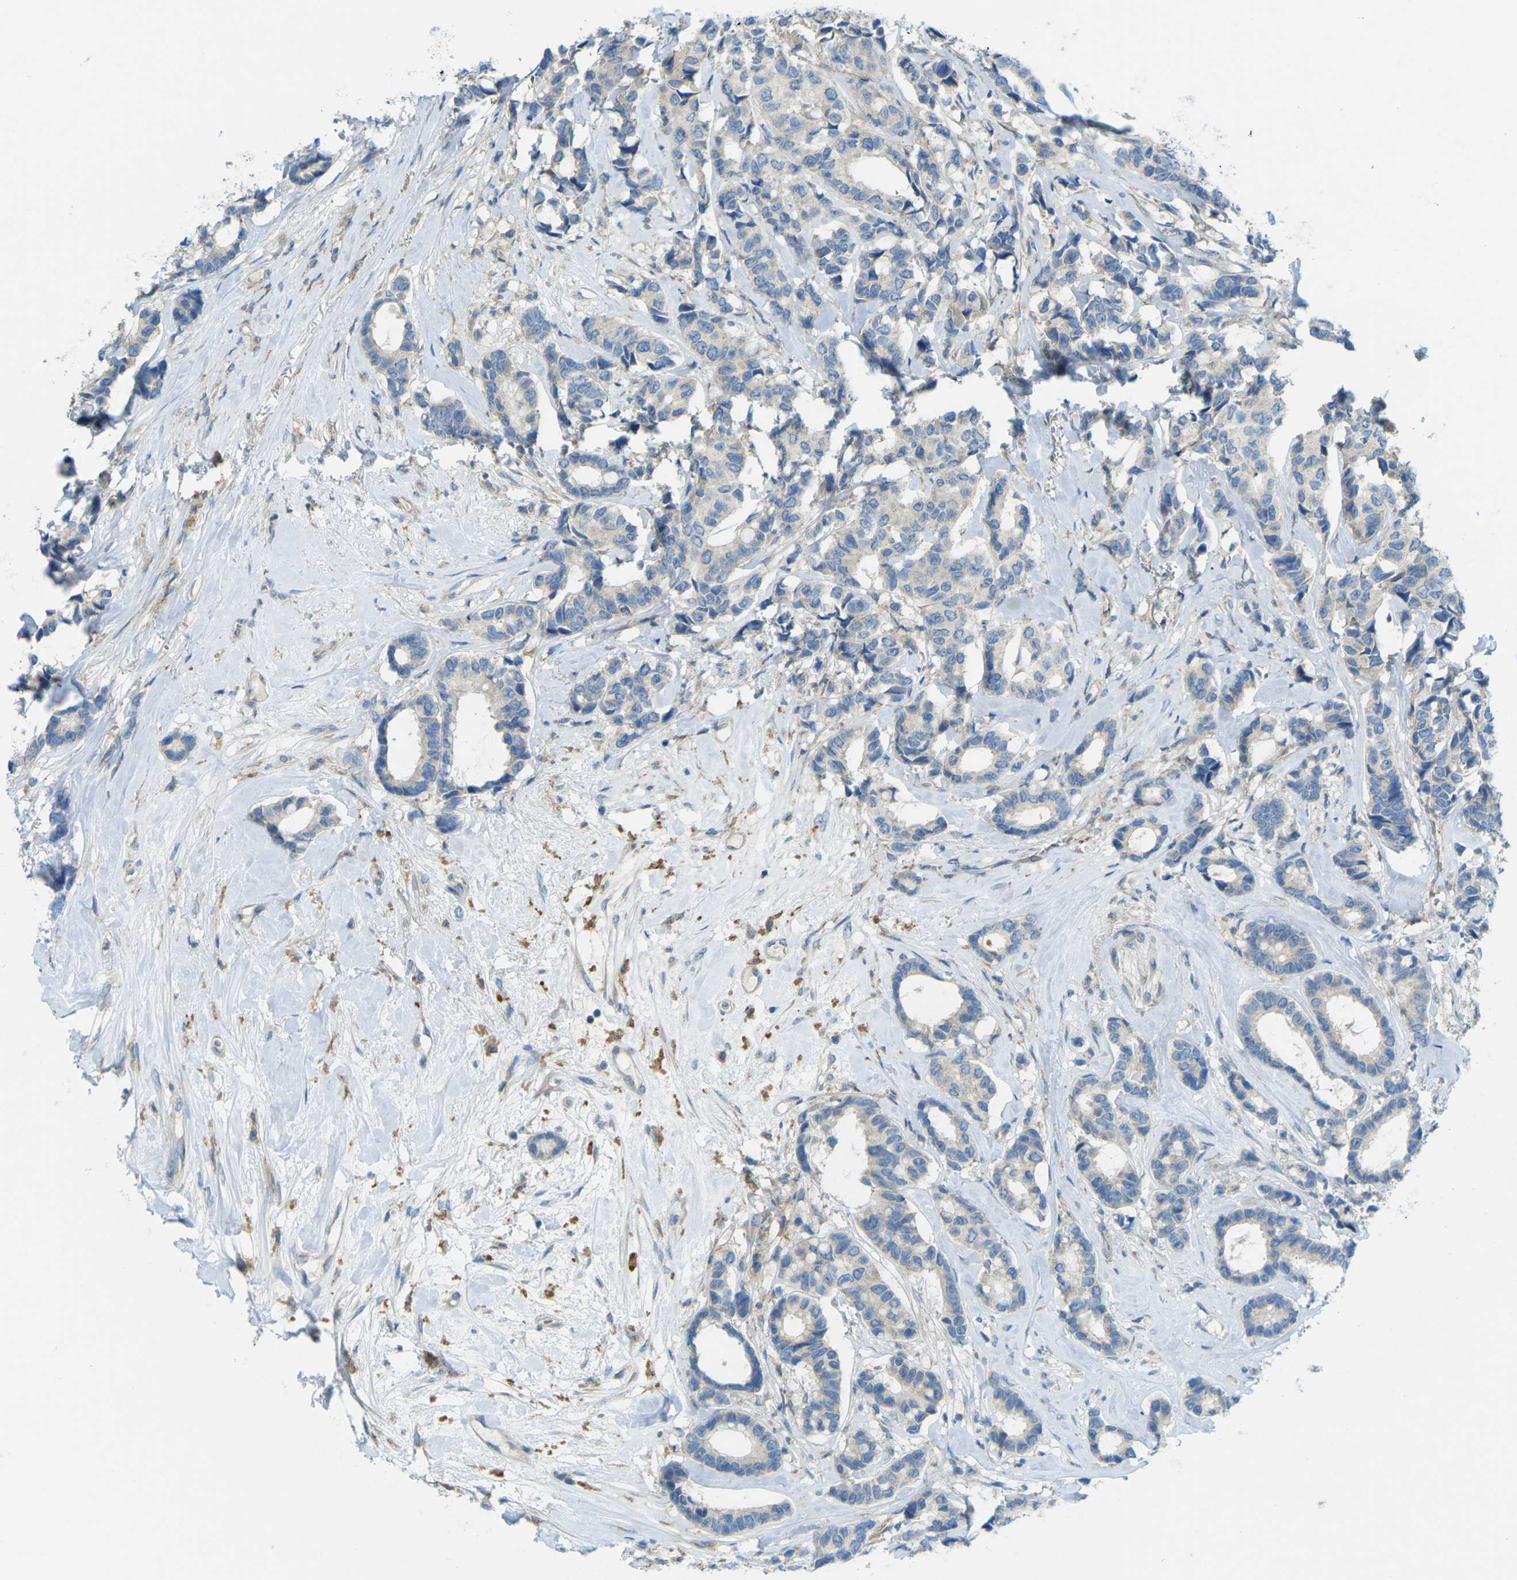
{"staining": {"intensity": "negative", "quantity": "none", "location": "none"}, "tissue": "breast cancer", "cell_type": "Tumor cells", "image_type": "cancer", "snomed": [{"axis": "morphology", "description": "Duct carcinoma"}, {"axis": "topography", "description": "Breast"}], "caption": "There is no significant expression in tumor cells of invasive ductal carcinoma (breast).", "gene": "MYLK4", "patient": {"sex": "female", "age": 87}}